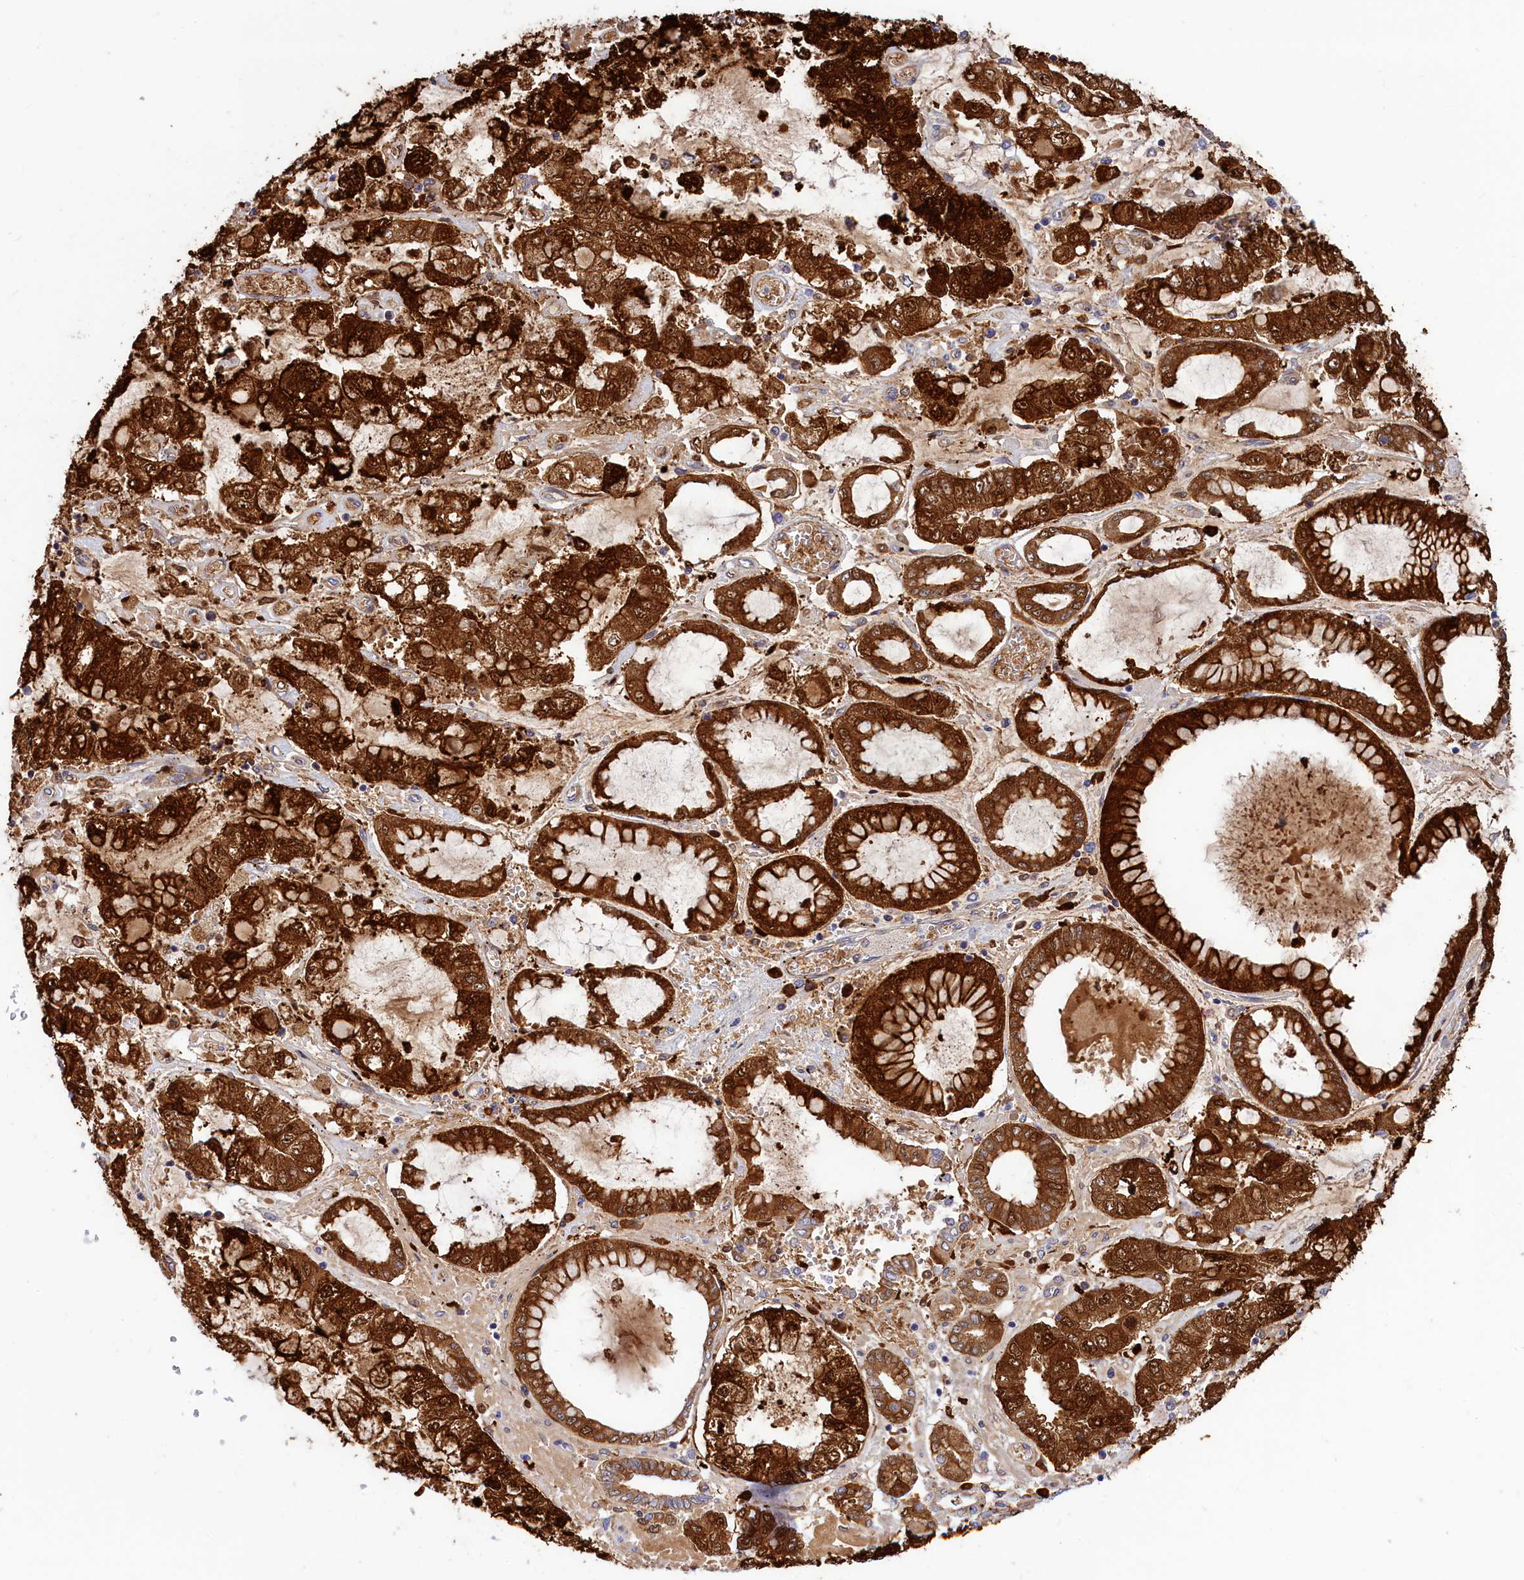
{"staining": {"intensity": "strong", "quantity": ">75%", "location": "cytoplasmic/membranous,nuclear"}, "tissue": "stomach cancer", "cell_type": "Tumor cells", "image_type": "cancer", "snomed": [{"axis": "morphology", "description": "Adenocarcinoma, NOS"}, {"axis": "topography", "description": "Stomach"}], "caption": "DAB (3,3'-diaminobenzidine) immunohistochemical staining of stomach cancer (adenocarcinoma) exhibits strong cytoplasmic/membranous and nuclear protein expression in about >75% of tumor cells.", "gene": "ABCC12", "patient": {"sex": "male", "age": 76}}